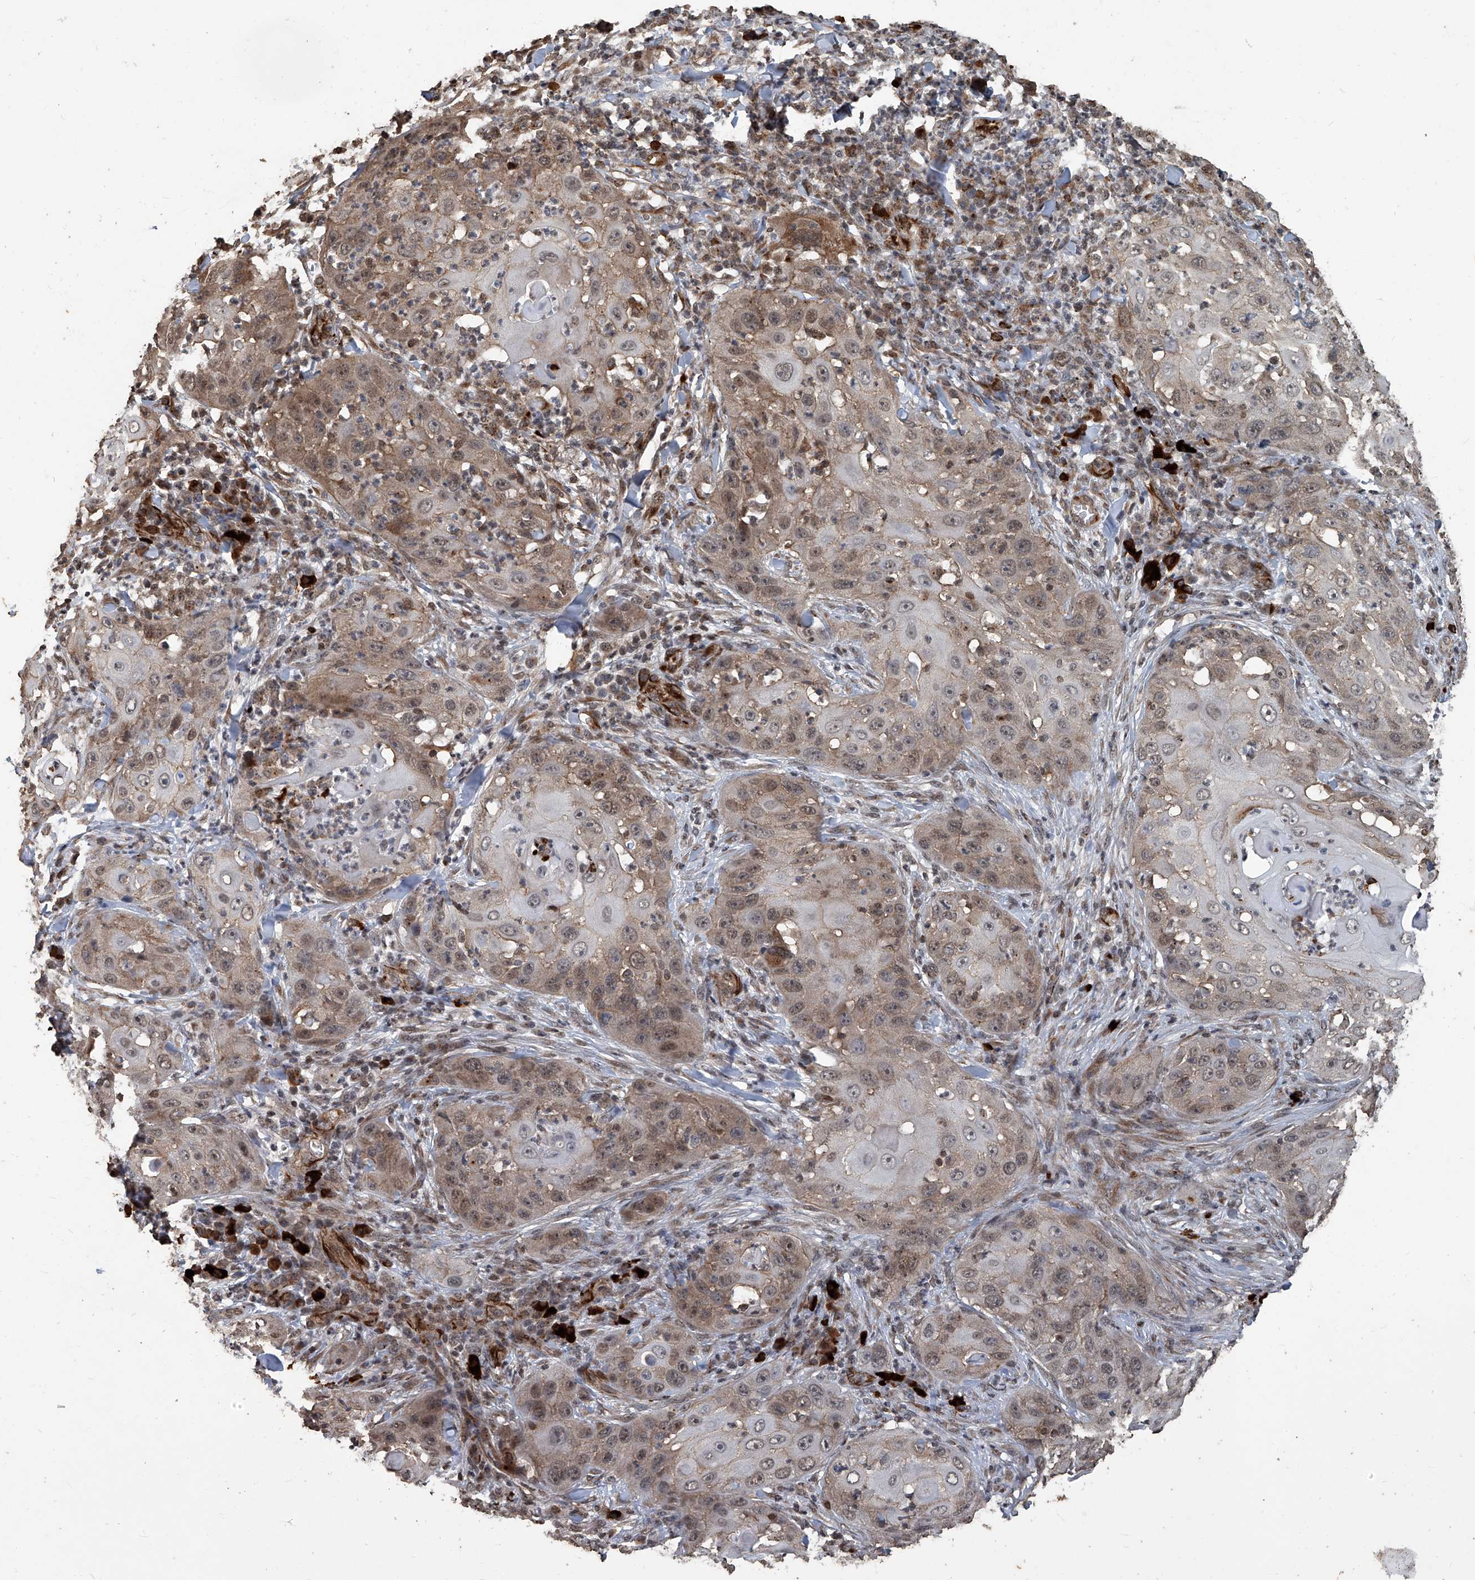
{"staining": {"intensity": "weak", "quantity": ">75%", "location": "cytoplasmic/membranous,nuclear"}, "tissue": "skin cancer", "cell_type": "Tumor cells", "image_type": "cancer", "snomed": [{"axis": "morphology", "description": "Squamous cell carcinoma, NOS"}, {"axis": "topography", "description": "Skin"}], "caption": "Immunohistochemistry micrograph of skin squamous cell carcinoma stained for a protein (brown), which exhibits low levels of weak cytoplasmic/membranous and nuclear positivity in about >75% of tumor cells.", "gene": "GPR132", "patient": {"sex": "female", "age": 44}}